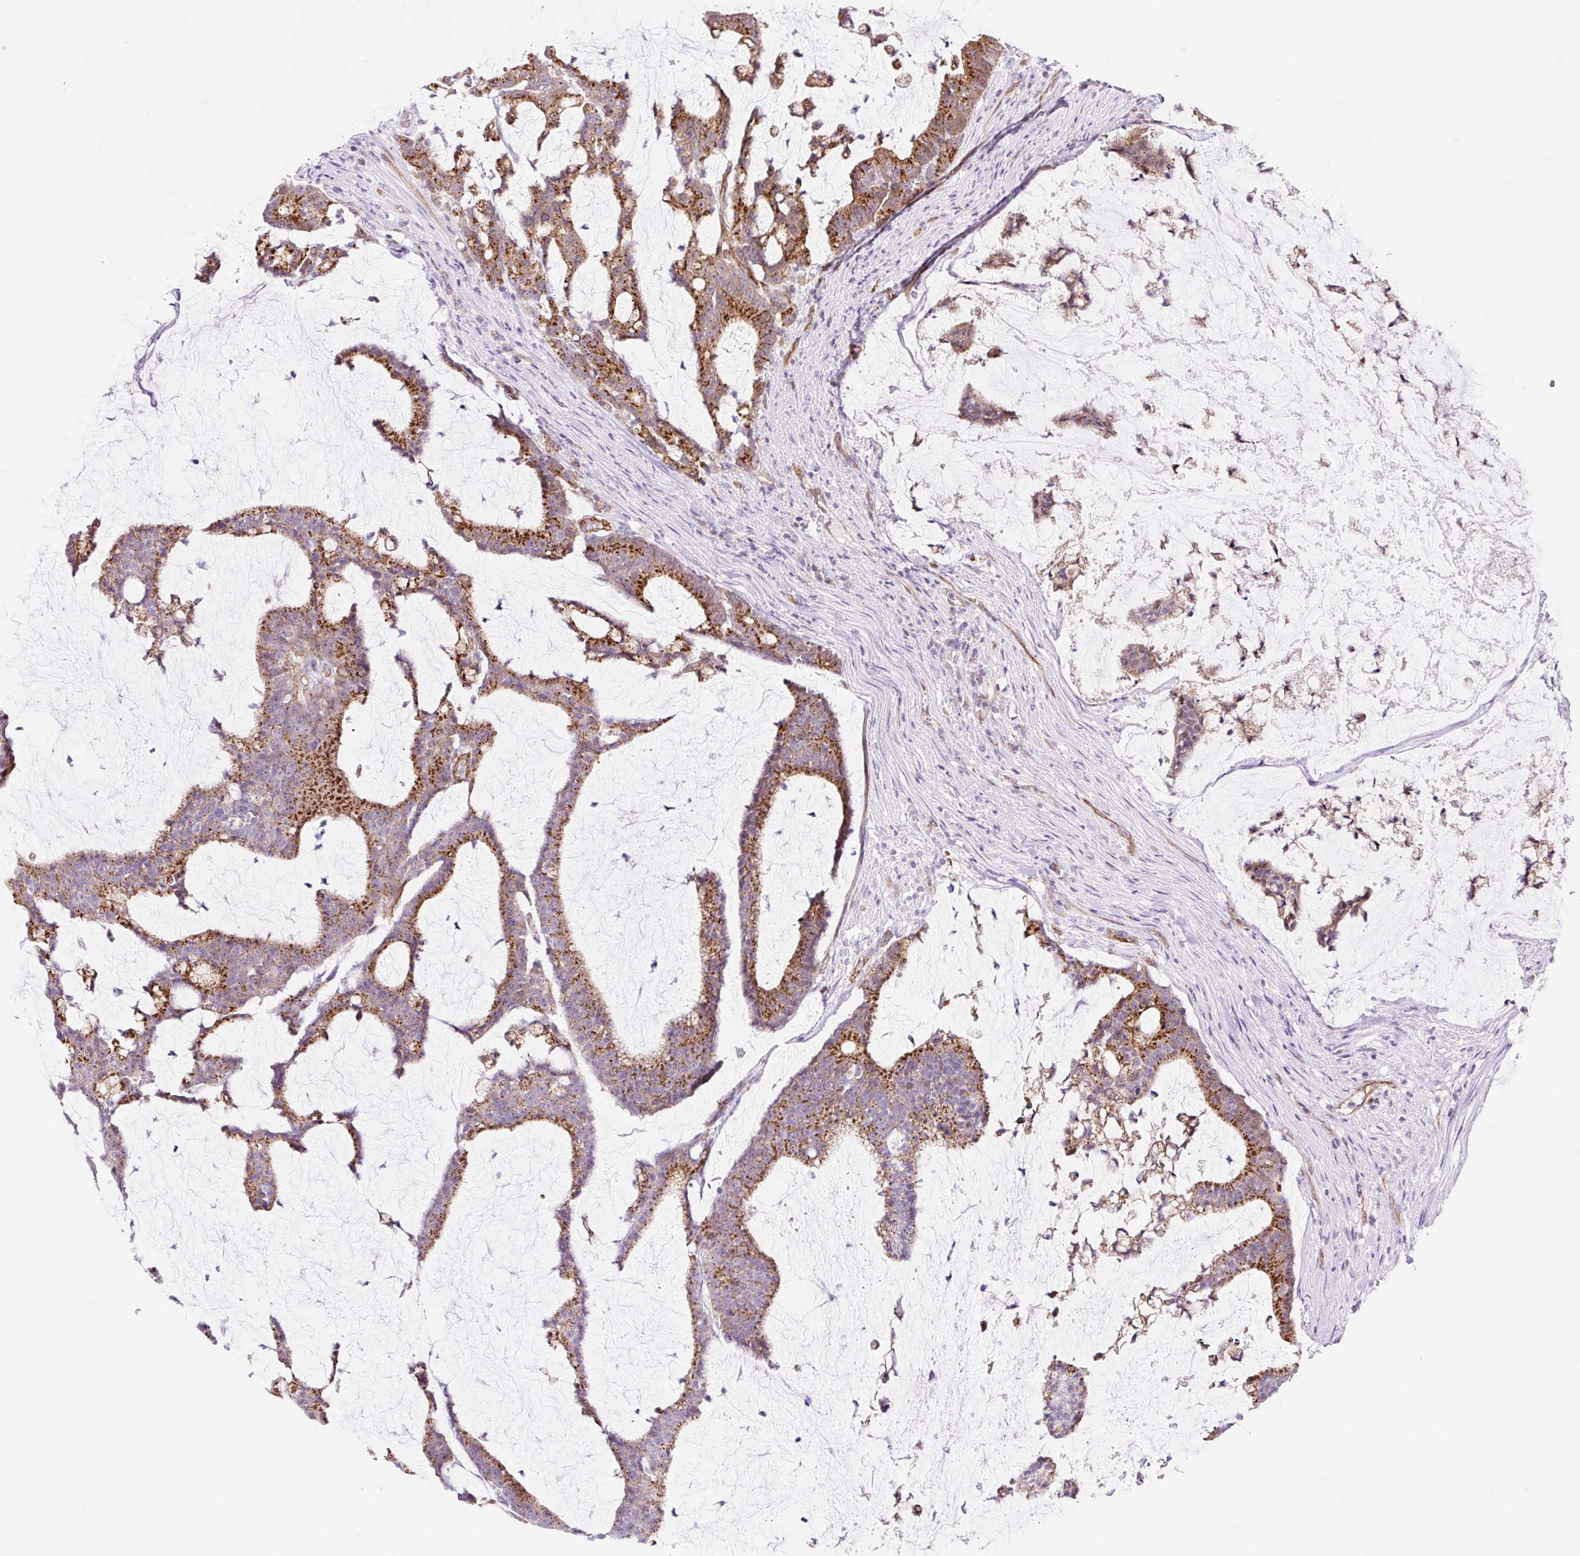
{"staining": {"intensity": "strong", "quantity": ">75%", "location": "cytoplasmic/membranous"}, "tissue": "colorectal cancer", "cell_type": "Tumor cells", "image_type": "cancer", "snomed": [{"axis": "morphology", "description": "Adenocarcinoma, NOS"}, {"axis": "topography", "description": "Colon"}], "caption": "Colorectal cancer (adenocarcinoma) stained with DAB immunohistochemistry exhibits high levels of strong cytoplasmic/membranous staining in about >75% of tumor cells. (Brightfield microscopy of DAB IHC at high magnification).", "gene": "HIP1R", "patient": {"sex": "female", "age": 84}}